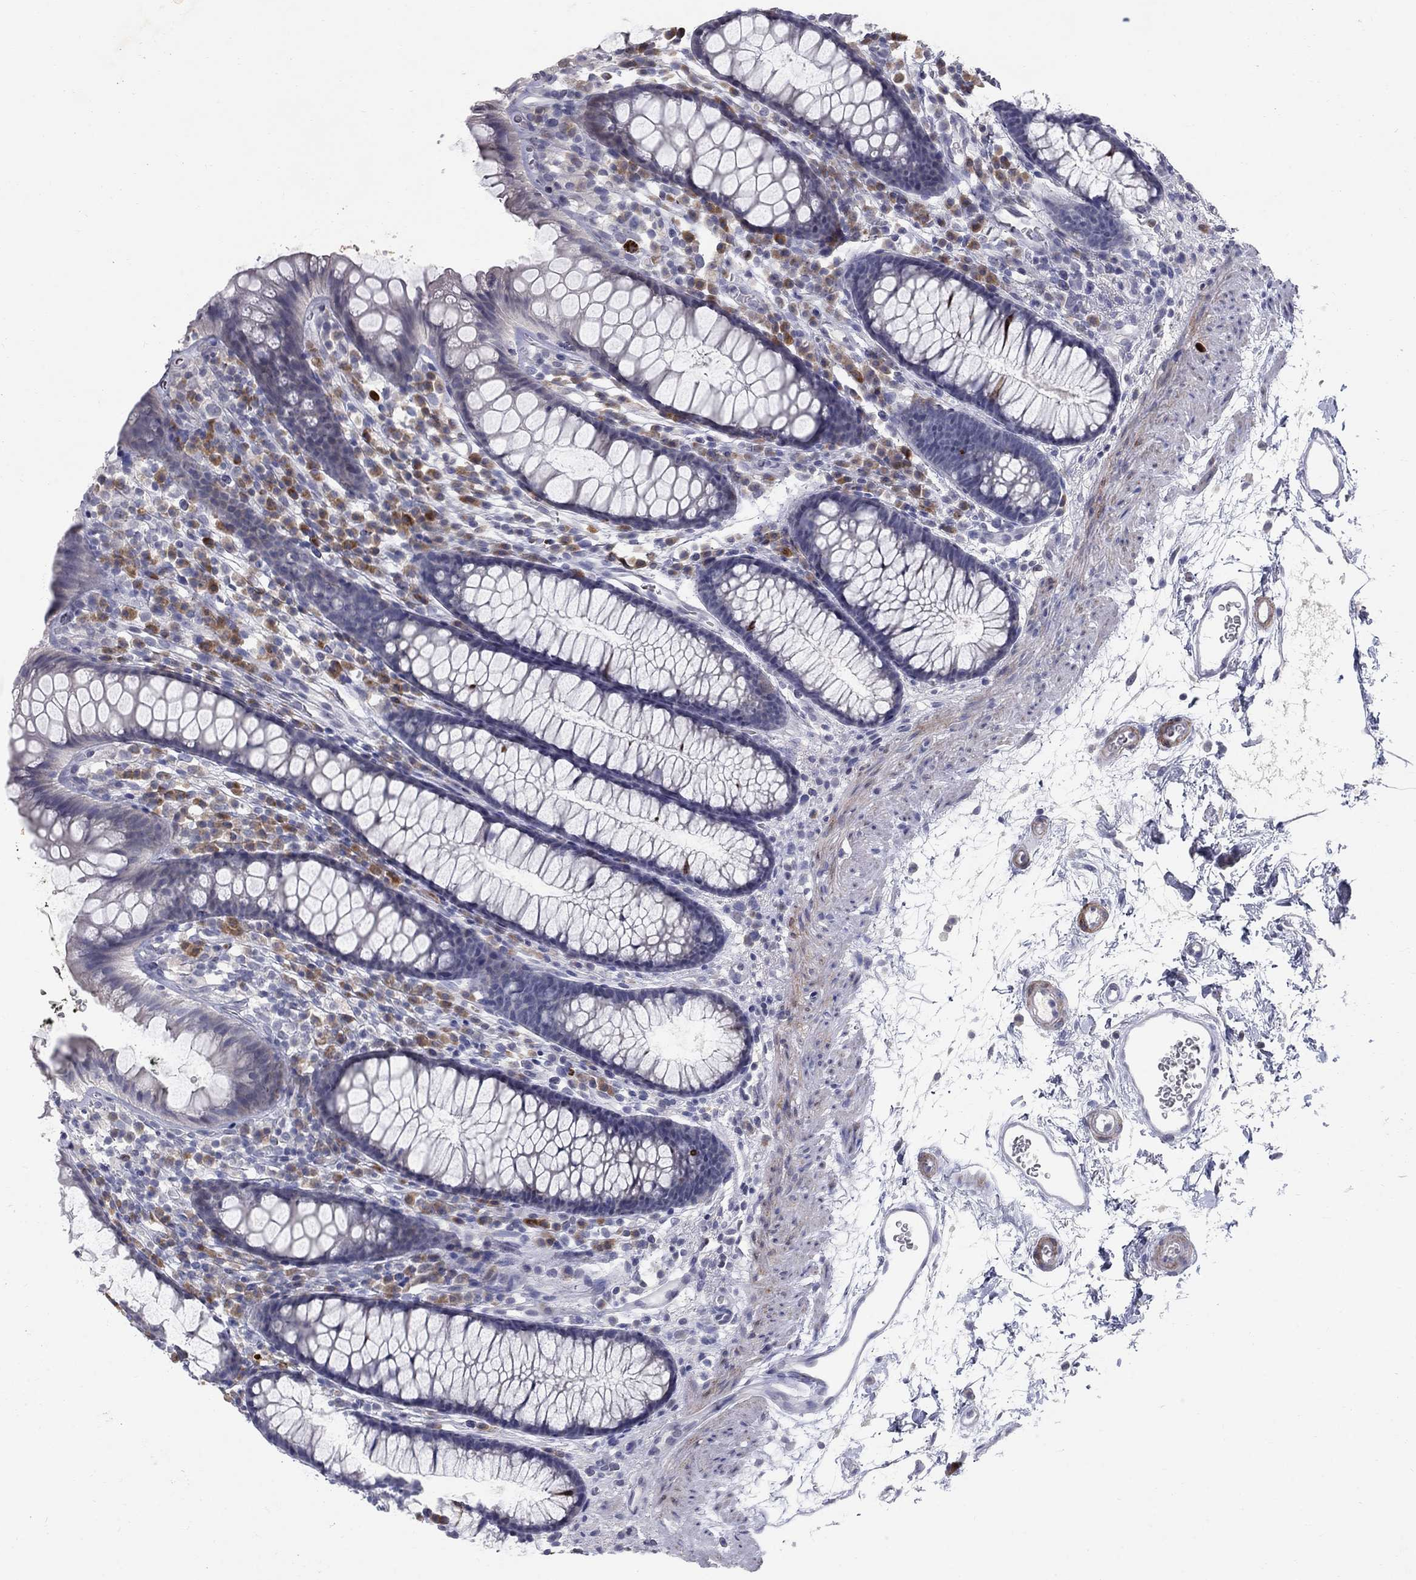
{"staining": {"intensity": "negative", "quantity": "none", "location": "none"}, "tissue": "colon", "cell_type": "Endothelial cells", "image_type": "normal", "snomed": [{"axis": "morphology", "description": "Normal tissue, NOS"}, {"axis": "topography", "description": "Colon"}], "caption": "Immunohistochemistry of benign human colon displays no expression in endothelial cells. (DAB immunohistochemistry (IHC) with hematoxylin counter stain).", "gene": "NTRK2", "patient": {"sex": "male", "age": 76}}